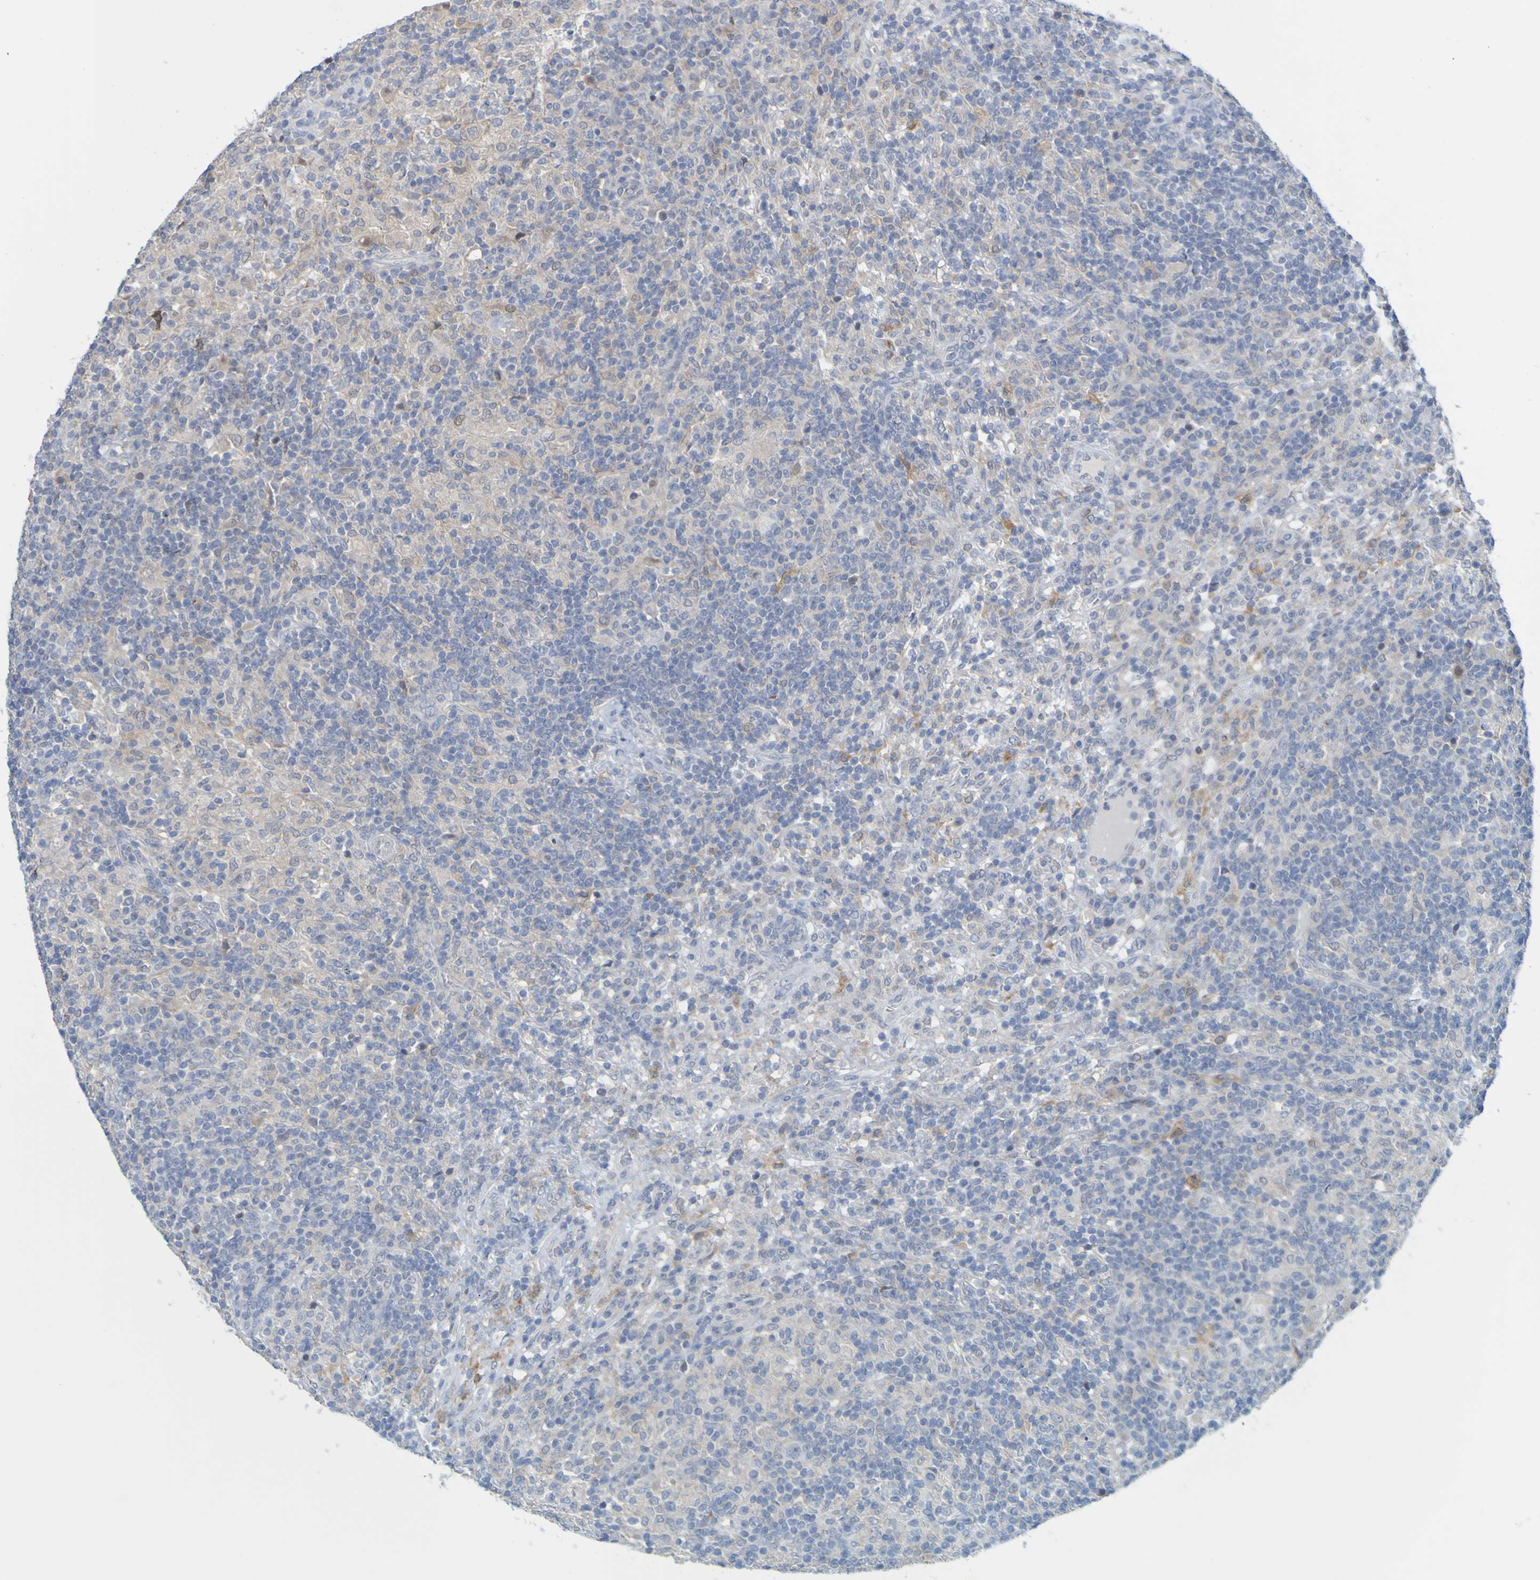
{"staining": {"intensity": "negative", "quantity": "none", "location": "none"}, "tissue": "lymphoma", "cell_type": "Tumor cells", "image_type": "cancer", "snomed": [{"axis": "morphology", "description": "Hodgkin's disease, NOS"}, {"axis": "topography", "description": "Lymph node"}], "caption": "Lymphoma was stained to show a protein in brown. There is no significant expression in tumor cells.", "gene": "LILRB5", "patient": {"sex": "male", "age": 70}}